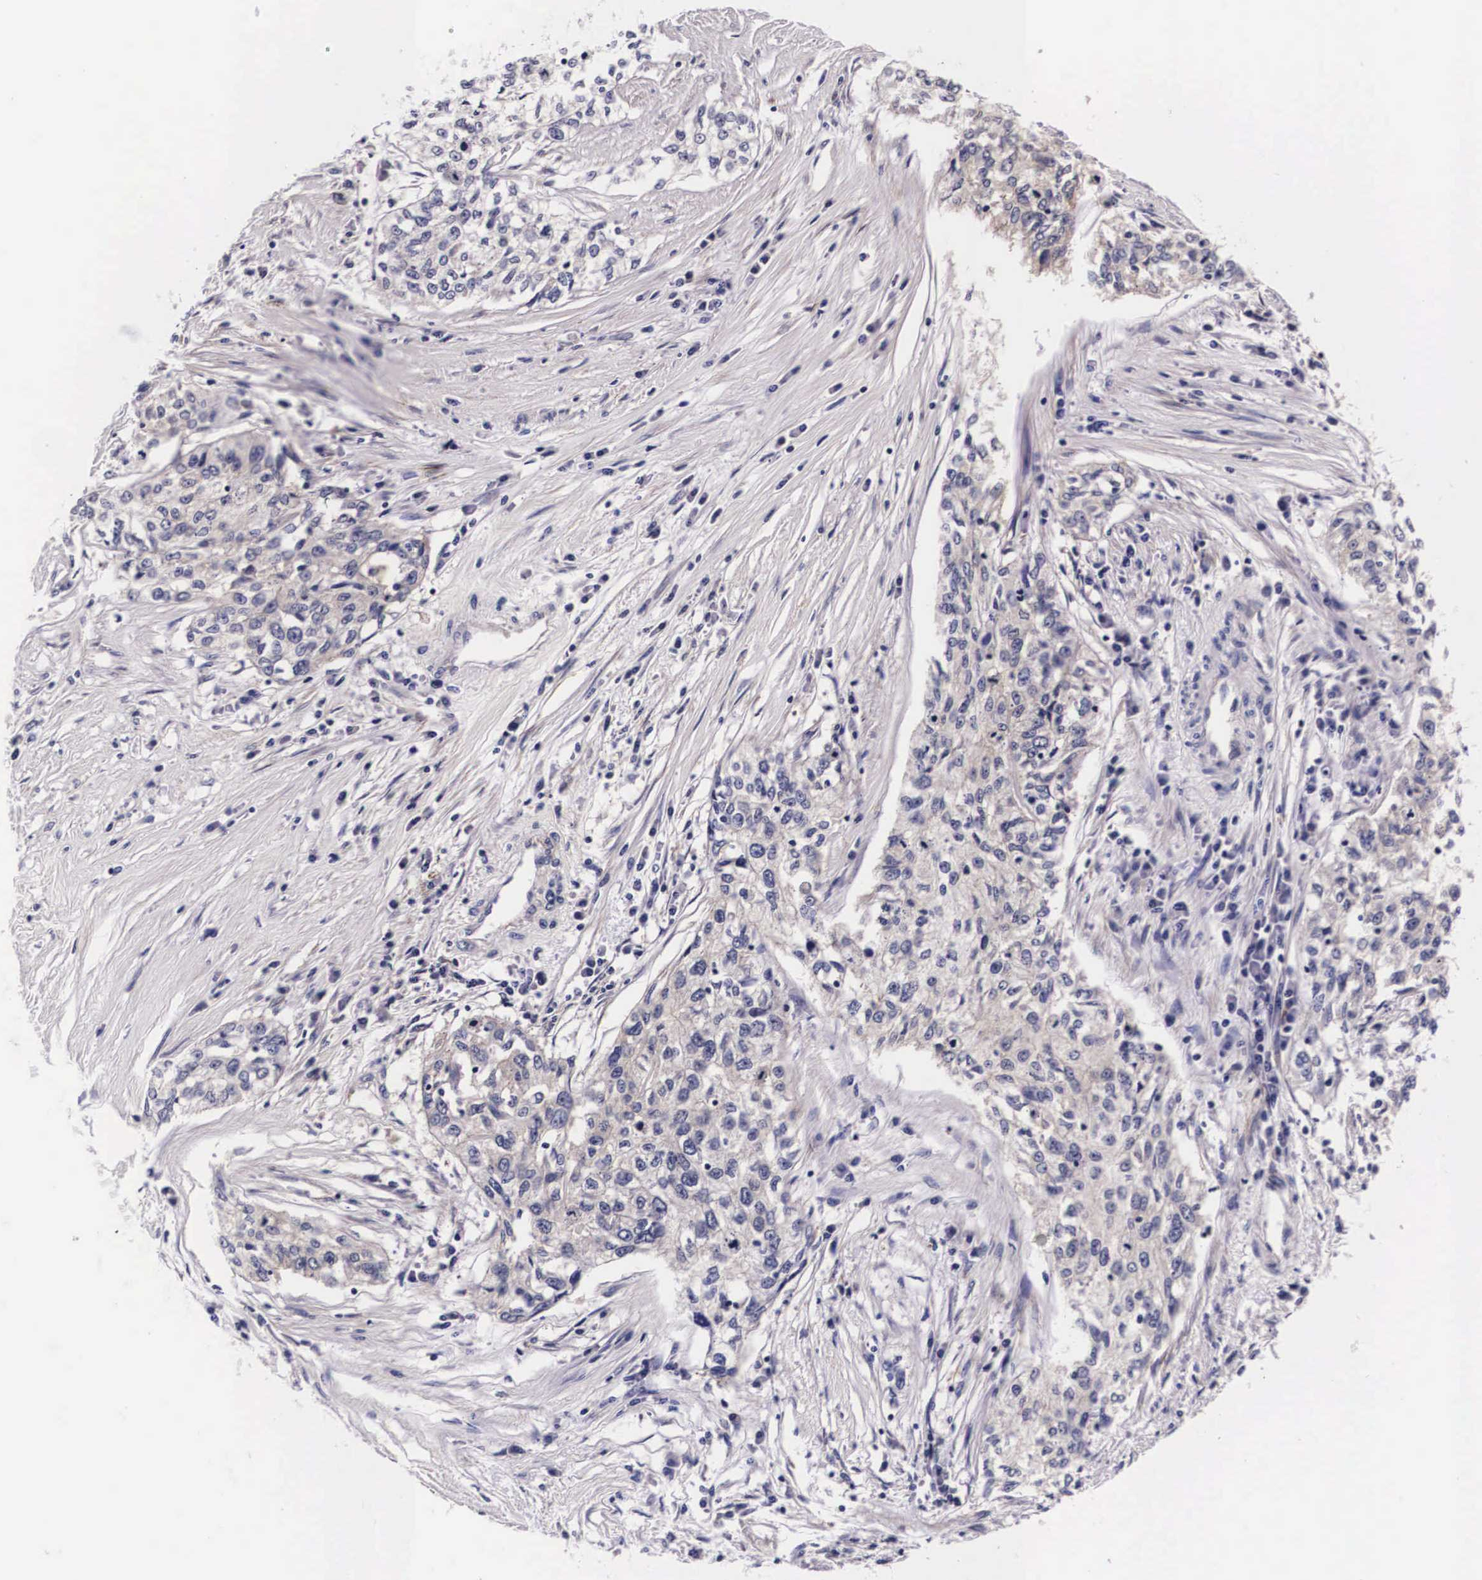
{"staining": {"intensity": "negative", "quantity": "none", "location": "none"}, "tissue": "cervical cancer", "cell_type": "Tumor cells", "image_type": "cancer", "snomed": [{"axis": "morphology", "description": "Squamous cell carcinoma, NOS"}, {"axis": "topography", "description": "Cervix"}], "caption": "The image exhibits no staining of tumor cells in squamous cell carcinoma (cervical).", "gene": "PHETA2", "patient": {"sex": "female", "age": 57}}